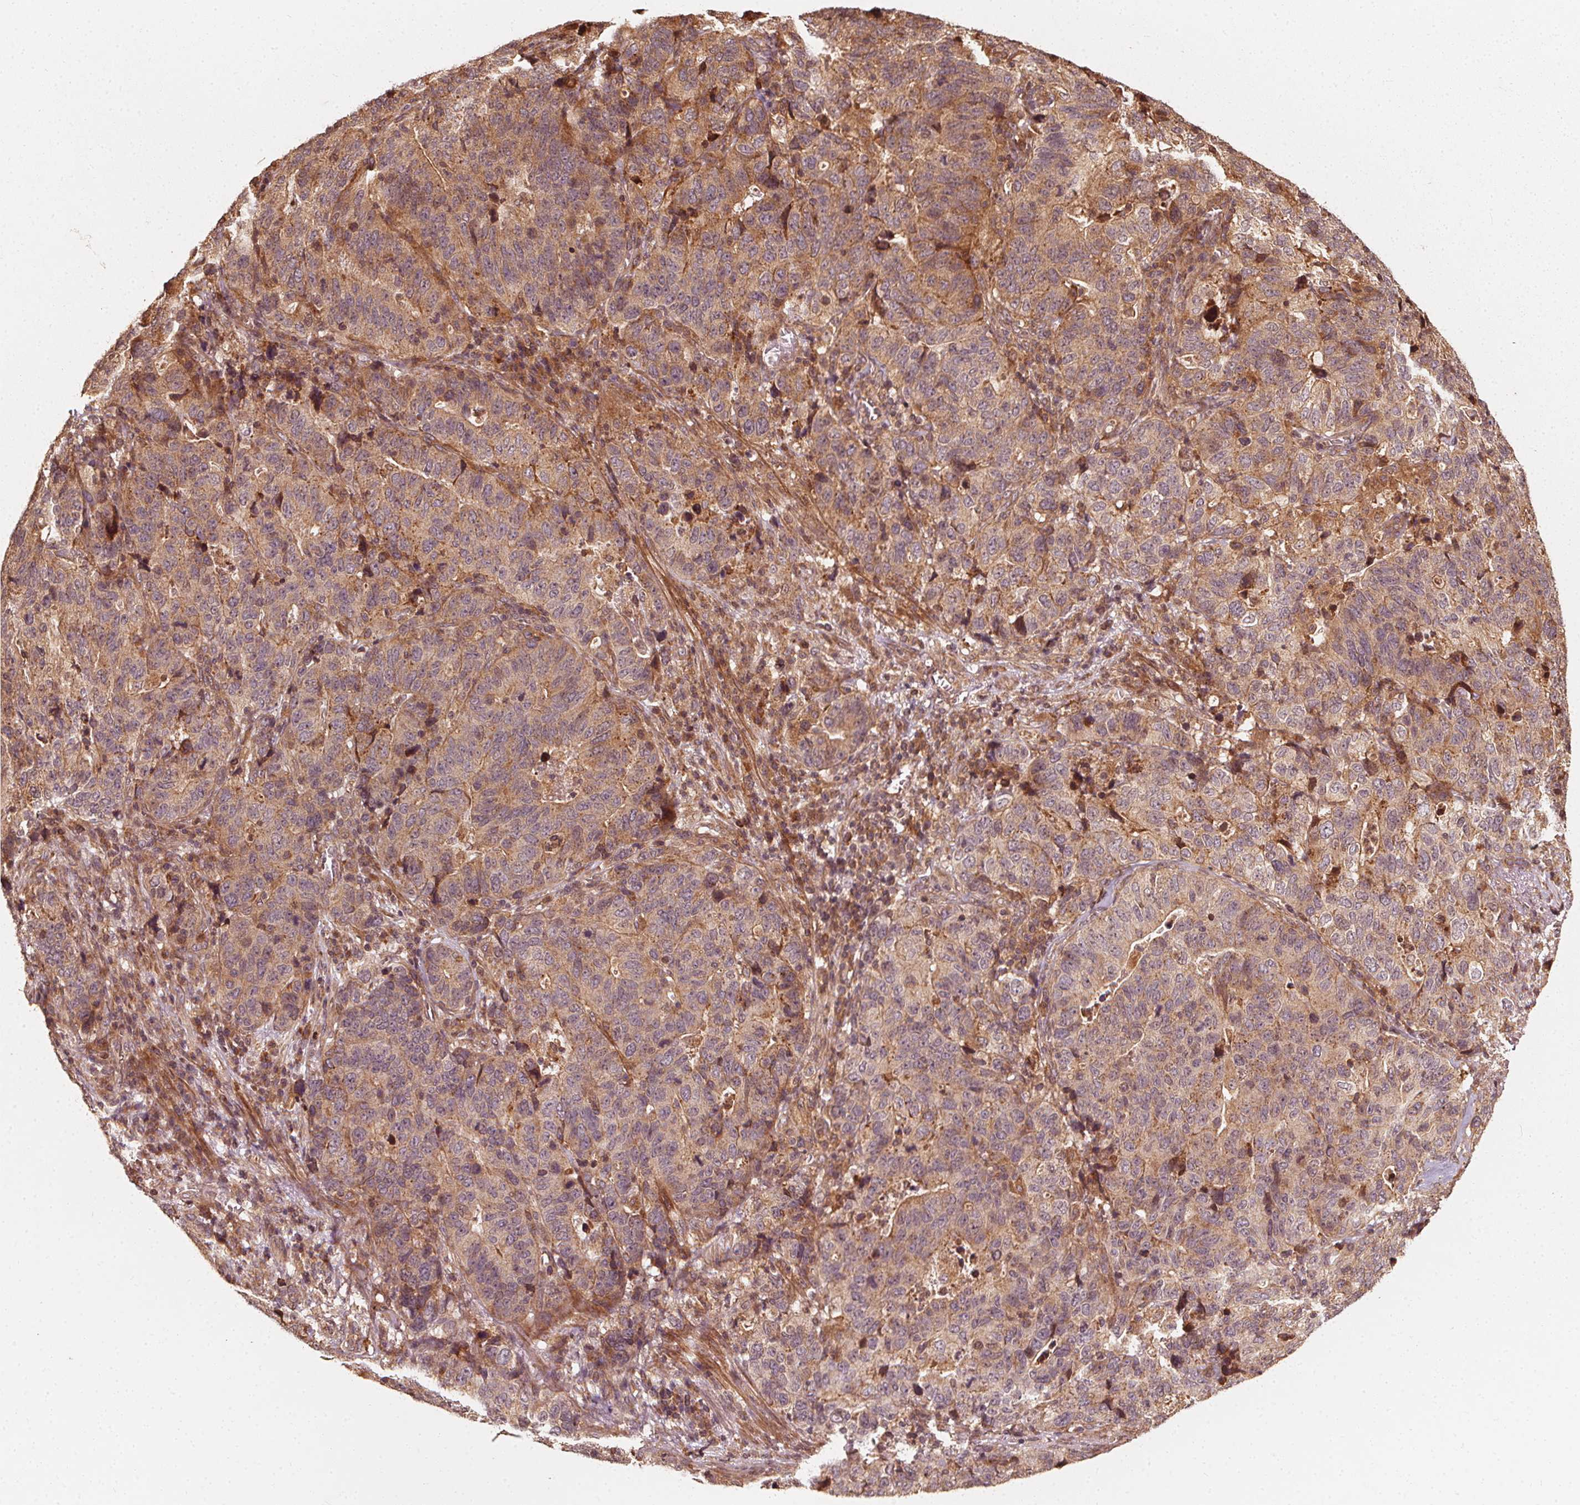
{"staining": {"intensity": "weak", "quantity": ">75%", "location": "cytoplasmic/membranous"}, "tissue": "stomach cancer", "cell_type": "Tumor cells", "image_type": "cancer", "snomed": [{"axis": "morphology", "description": "Adenocarcinoma, NOS"}, {"axis": "topography", "description": "Stomach, upper"}], "caption": "A low amount of weak cytoplasmic/membranous expression is present in approximately >75% of tumor cells in stomach cancer tissue.", "gene": "NPC1", "patient": {"sex": "female", "age": 67}}